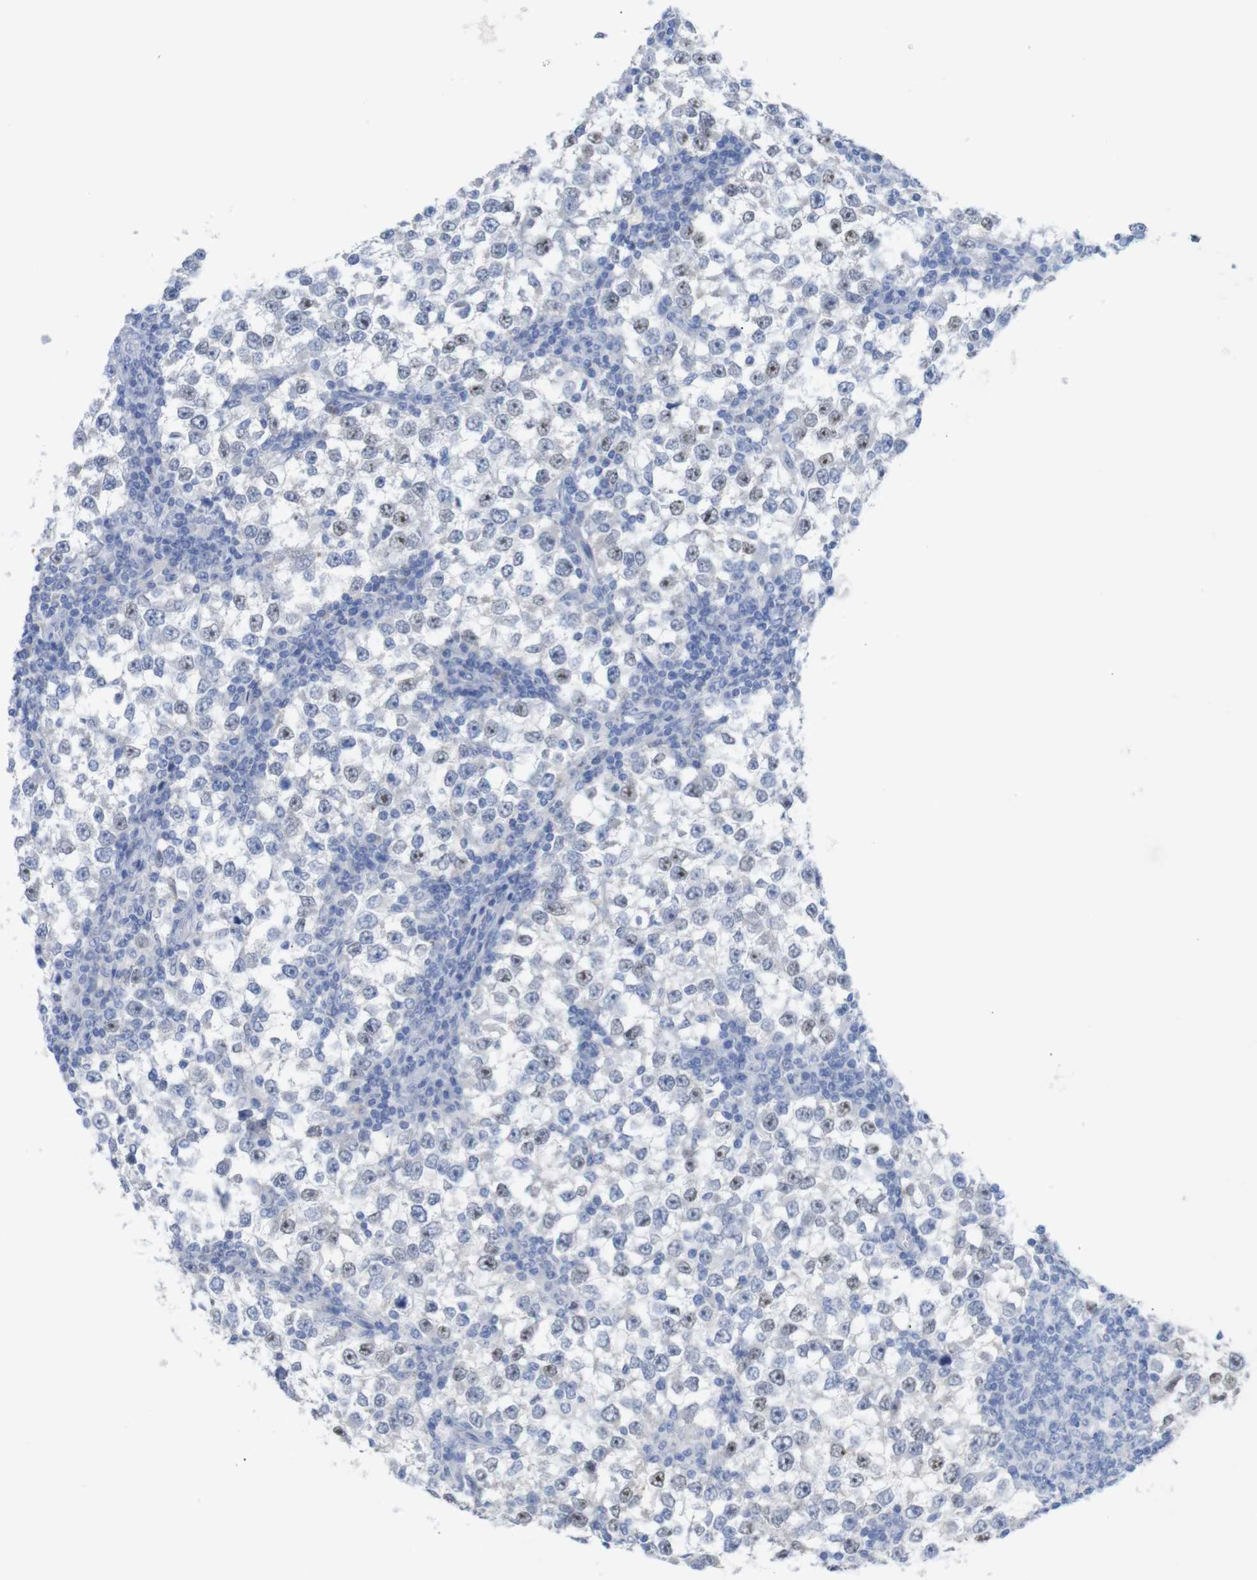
{"staining": {"intensity": "moderate", "quantity": "<25%", "location": "nuclear"}, "tissue": "testis cancer", "cell_type": "Tumor cells", "image_type": "cancer", "snomed": [{"axis": "morphology", "description": "Seminoma, NOS"}, {"axis": "topography", "description": "Testis"}], "caption": "Immunohistochemical staining of seminoma (testis) reveals low levels of moderate nuclear protein positivity in about <25% of tumor cells.", "gene": "PNMA1", "patient": {"sex": "male", "age": 65}}